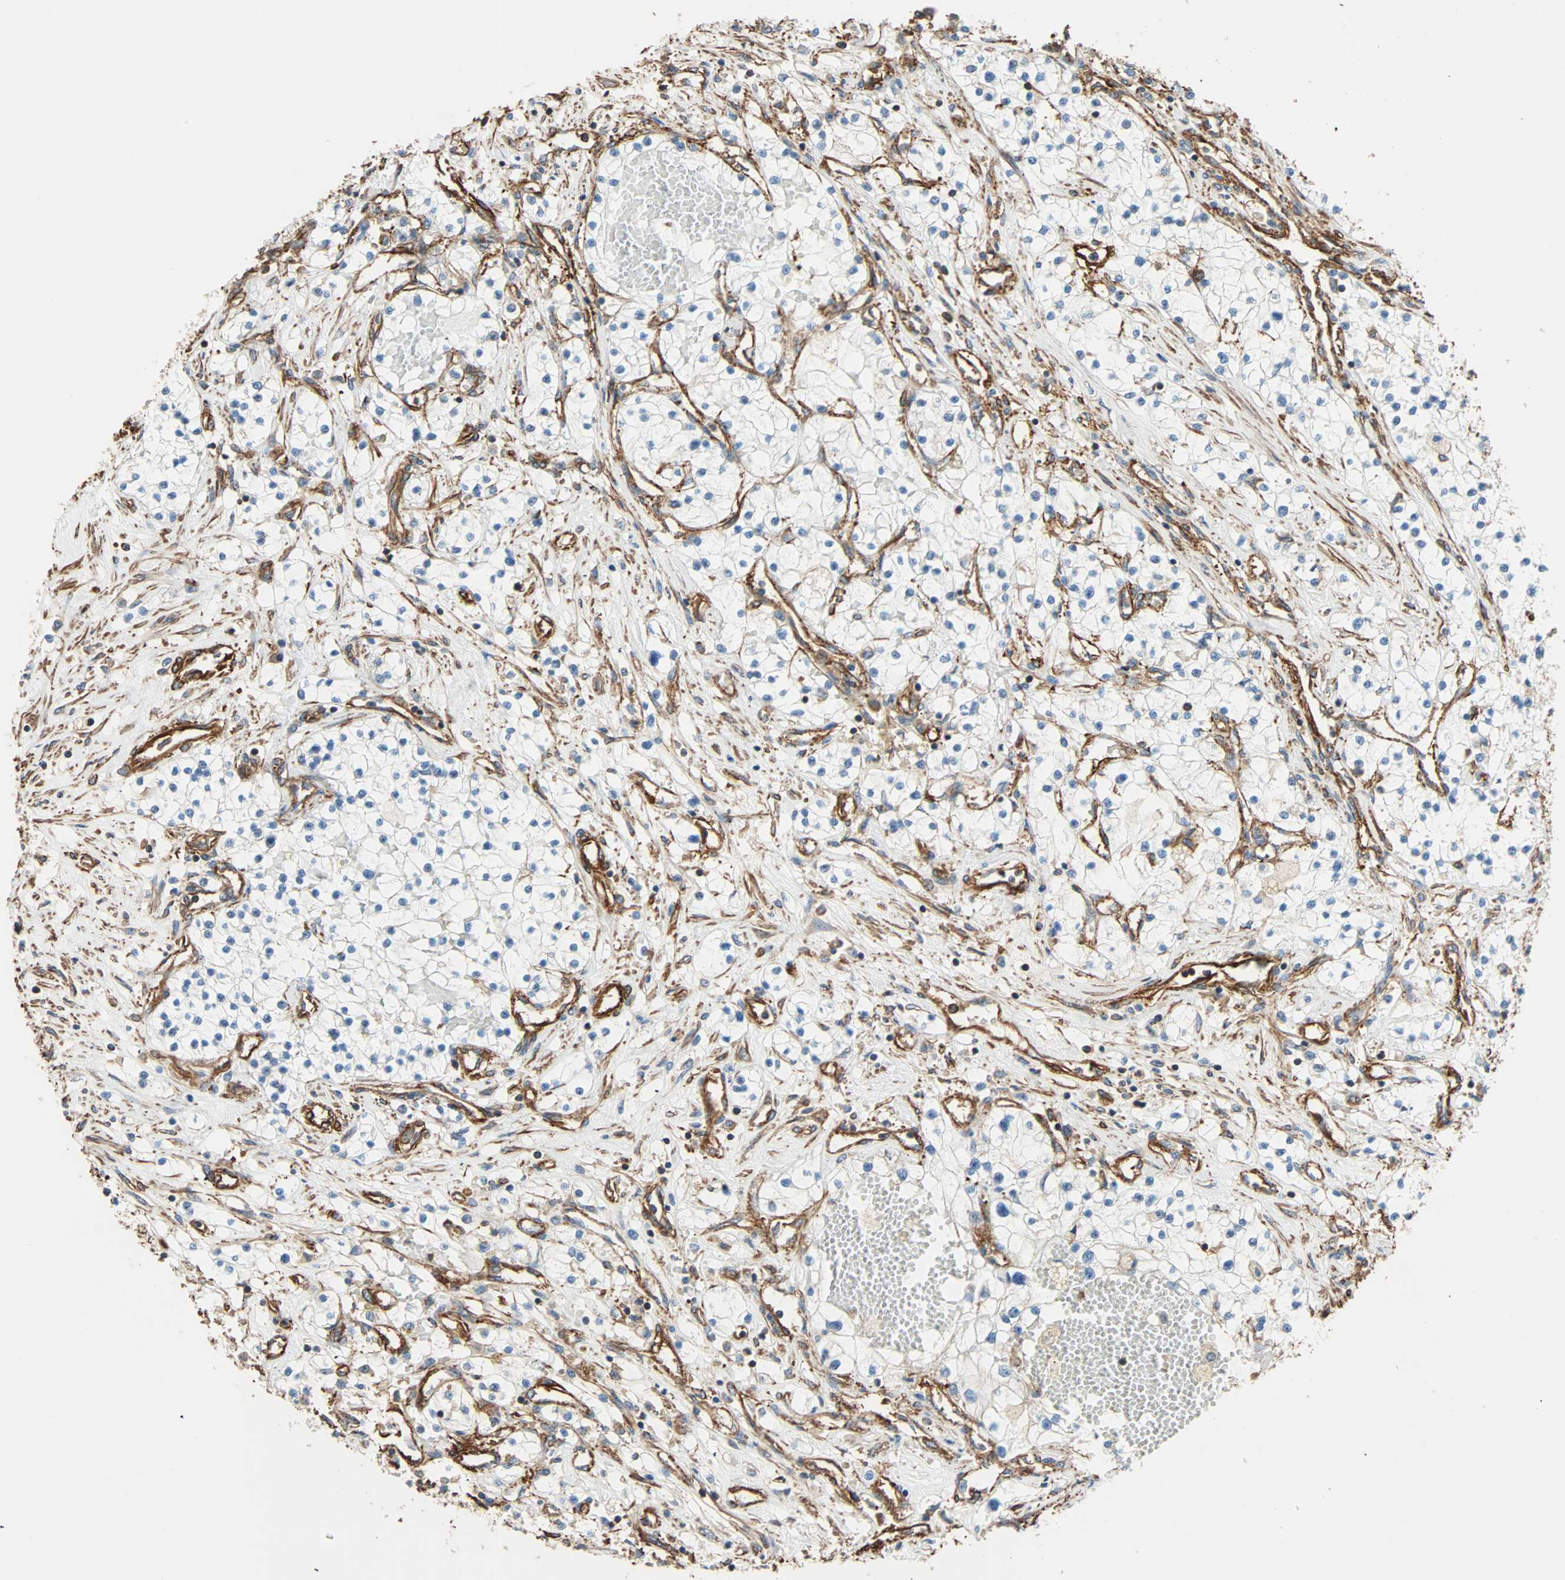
{"staining": {"intensity": "negative", "quantity": "none", "location": "none"}, "tissue": "renal cancer", "cell_type": "Tumor cells", "image_type": "cancer", "snomed": [{"axis": "morphology", "description": "Adenocarcinoma, NOS"}, {"axis": "topography", "description": "Kidney"}], "caption": "A photomicrograph of human adenocarcinoma (renal) is negative for staining in tumor cells.", "gene": "GALNT10", "patient": {"sex": "male", "age": 68}}